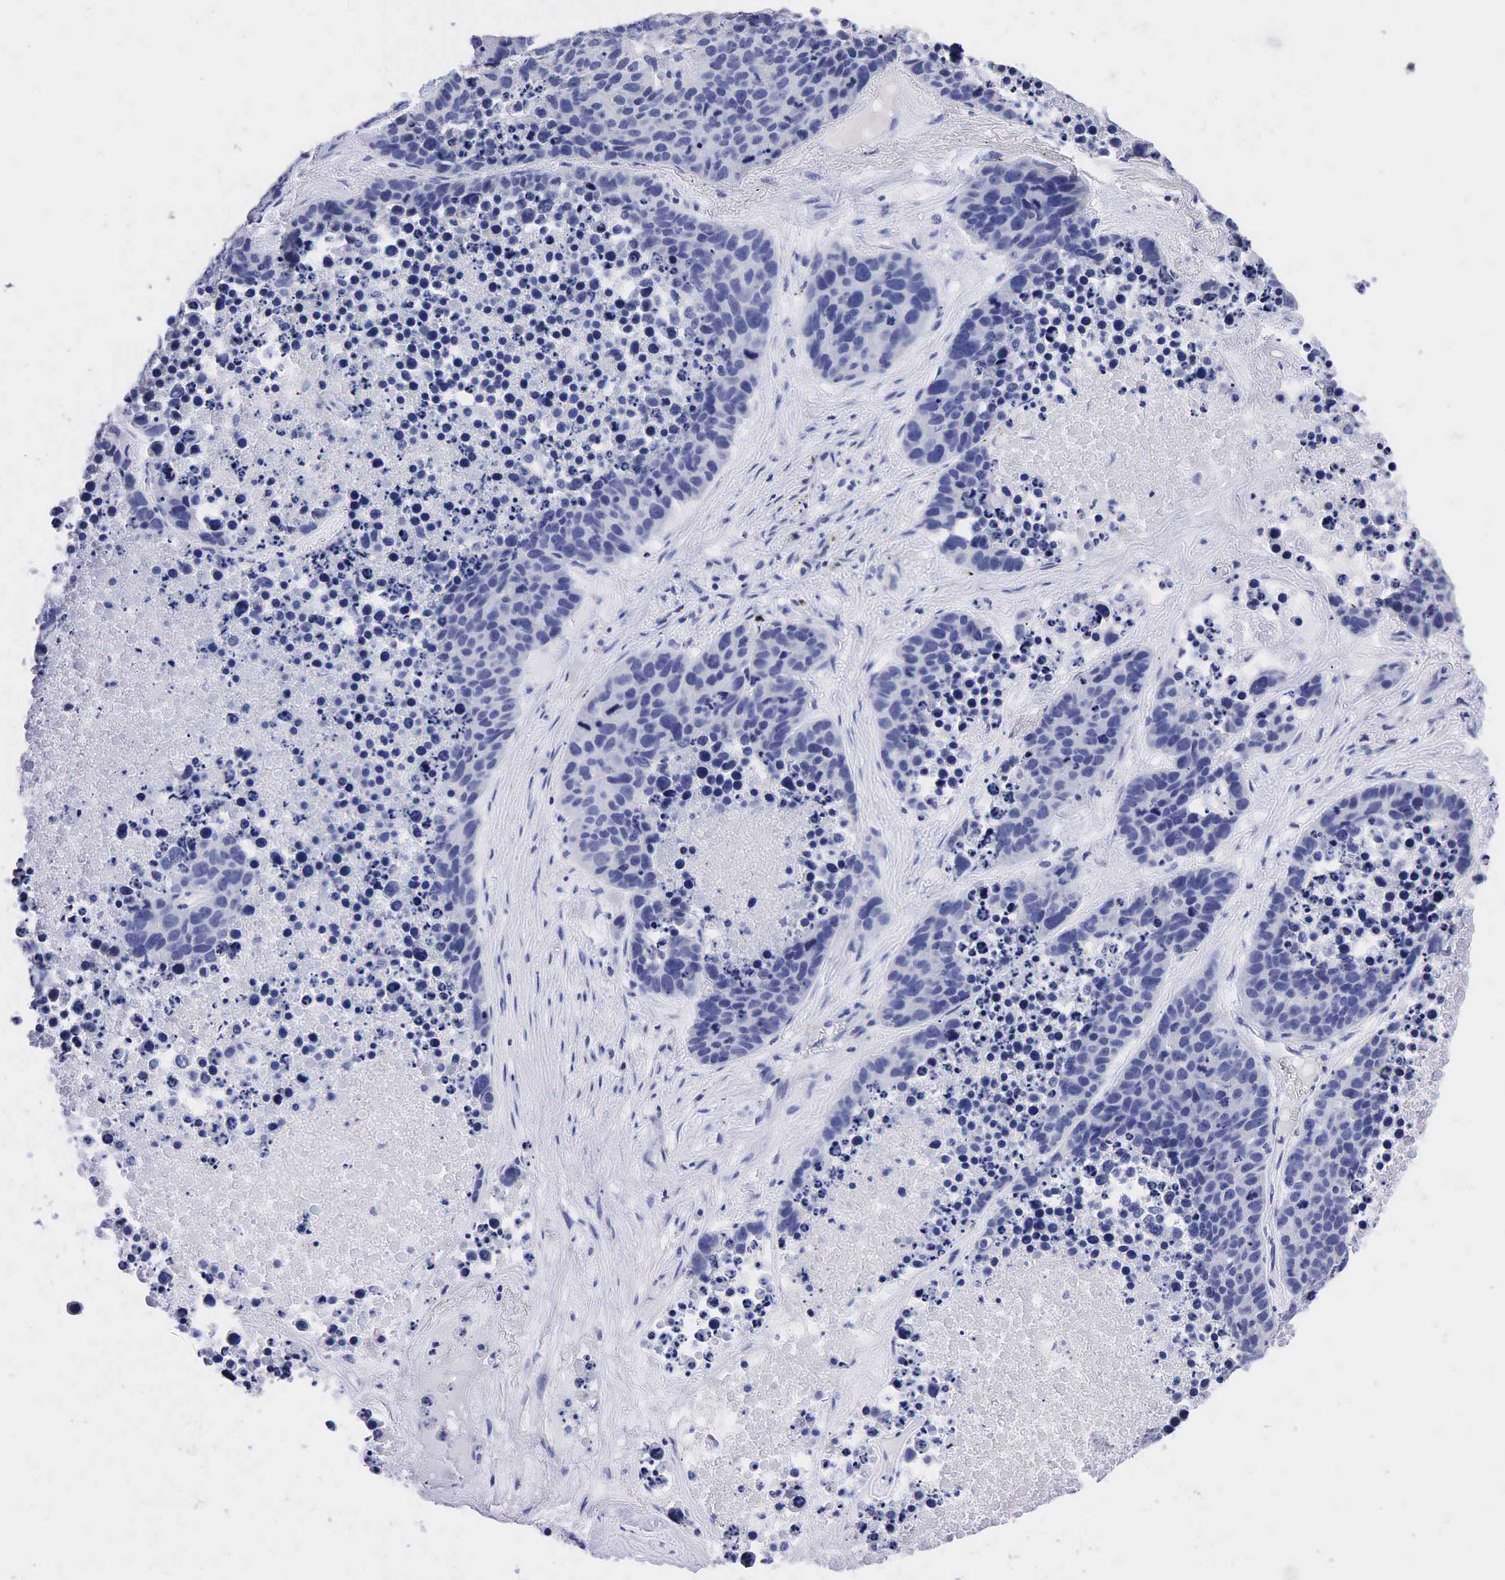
{"staining": {"intensity": "negative", "quantity": "none", "location": "none"}, "tissue": "lung cancer", "cell_type": "Tumor cells", "image_type": "cancer", "snomed": [{"axis": "morphology", "description": "Carcinoid, malignant, NOS"}, {"axis": "topography", "description": "Lung"}], "caption": "Immunohistochemistry micrograph of neoplastic tissue: human malignant carcinoid (lung) stained with DAB demonstrates no significant protein positivity in tumor cells. (DAB (3,3'-diaminobenzidine) immunohistochemistry (IHC) with hematoxylin counter stain).", "gene": "SST", "patient": {"sex": "male", "age": 60}}